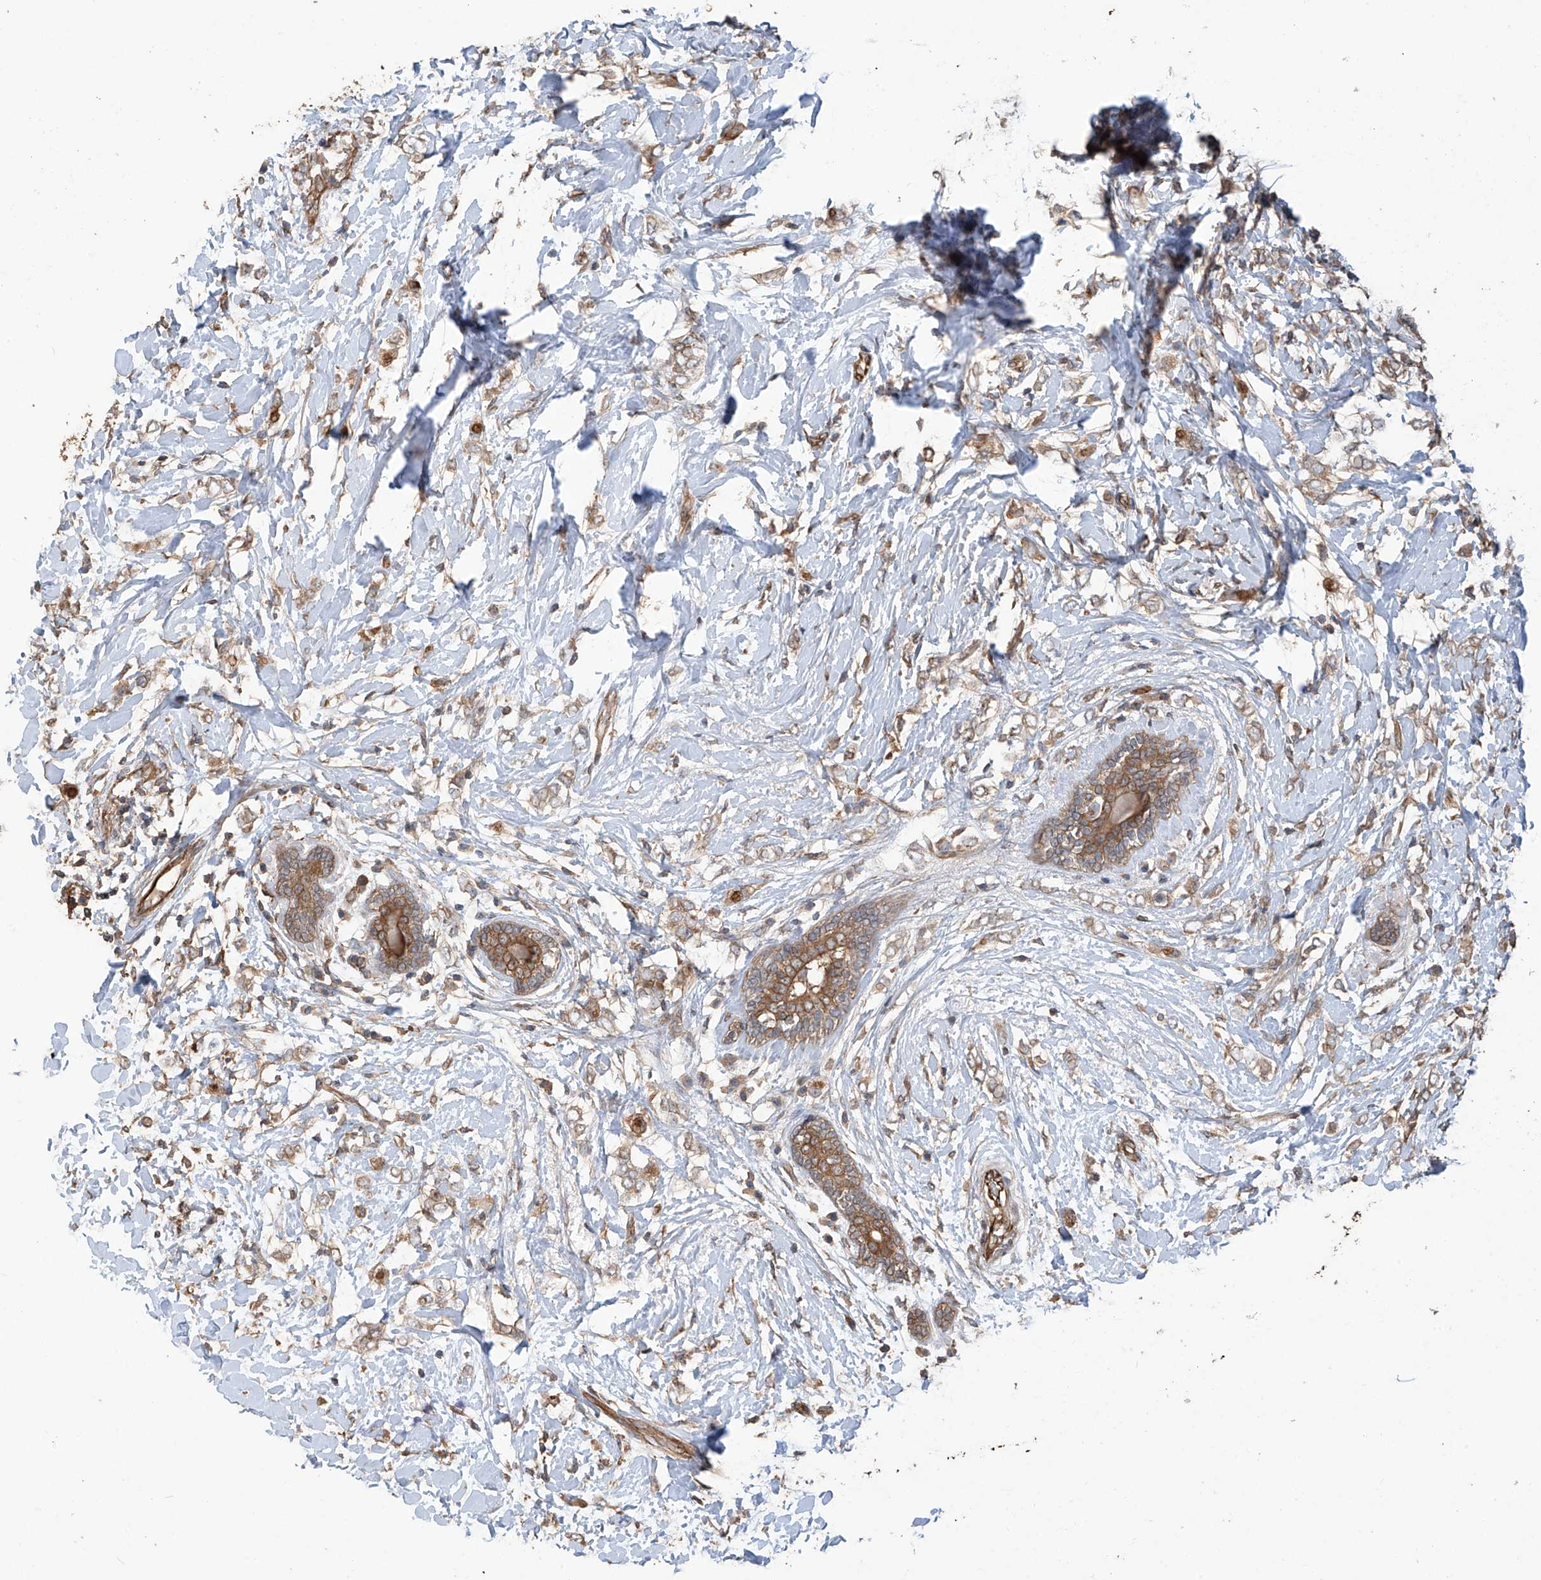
{"staining": {"intensity": "moderate", "quantity": ">75%", "location": "cytoplasmic/membranous"}, "tissue": "breast cancer", "cell_type": "Tumor cells", "image_type": "cancer", "snomed": [{"axis": "morphology", "description": "Normal tissue, NOS"}, {"axis": "morphology", "description": "Lobular carcinoma"}, {"axis": "topography", "description": "Breast"}], "caption": "Protein staining of lobular carcinoma (breast) tissue demonstrates moderate cytoplasmic/membranous positivity in approximately >75% of tumor cells.", "gene": "AGBL5", "patient": {"sex": "female", "age": 47}}